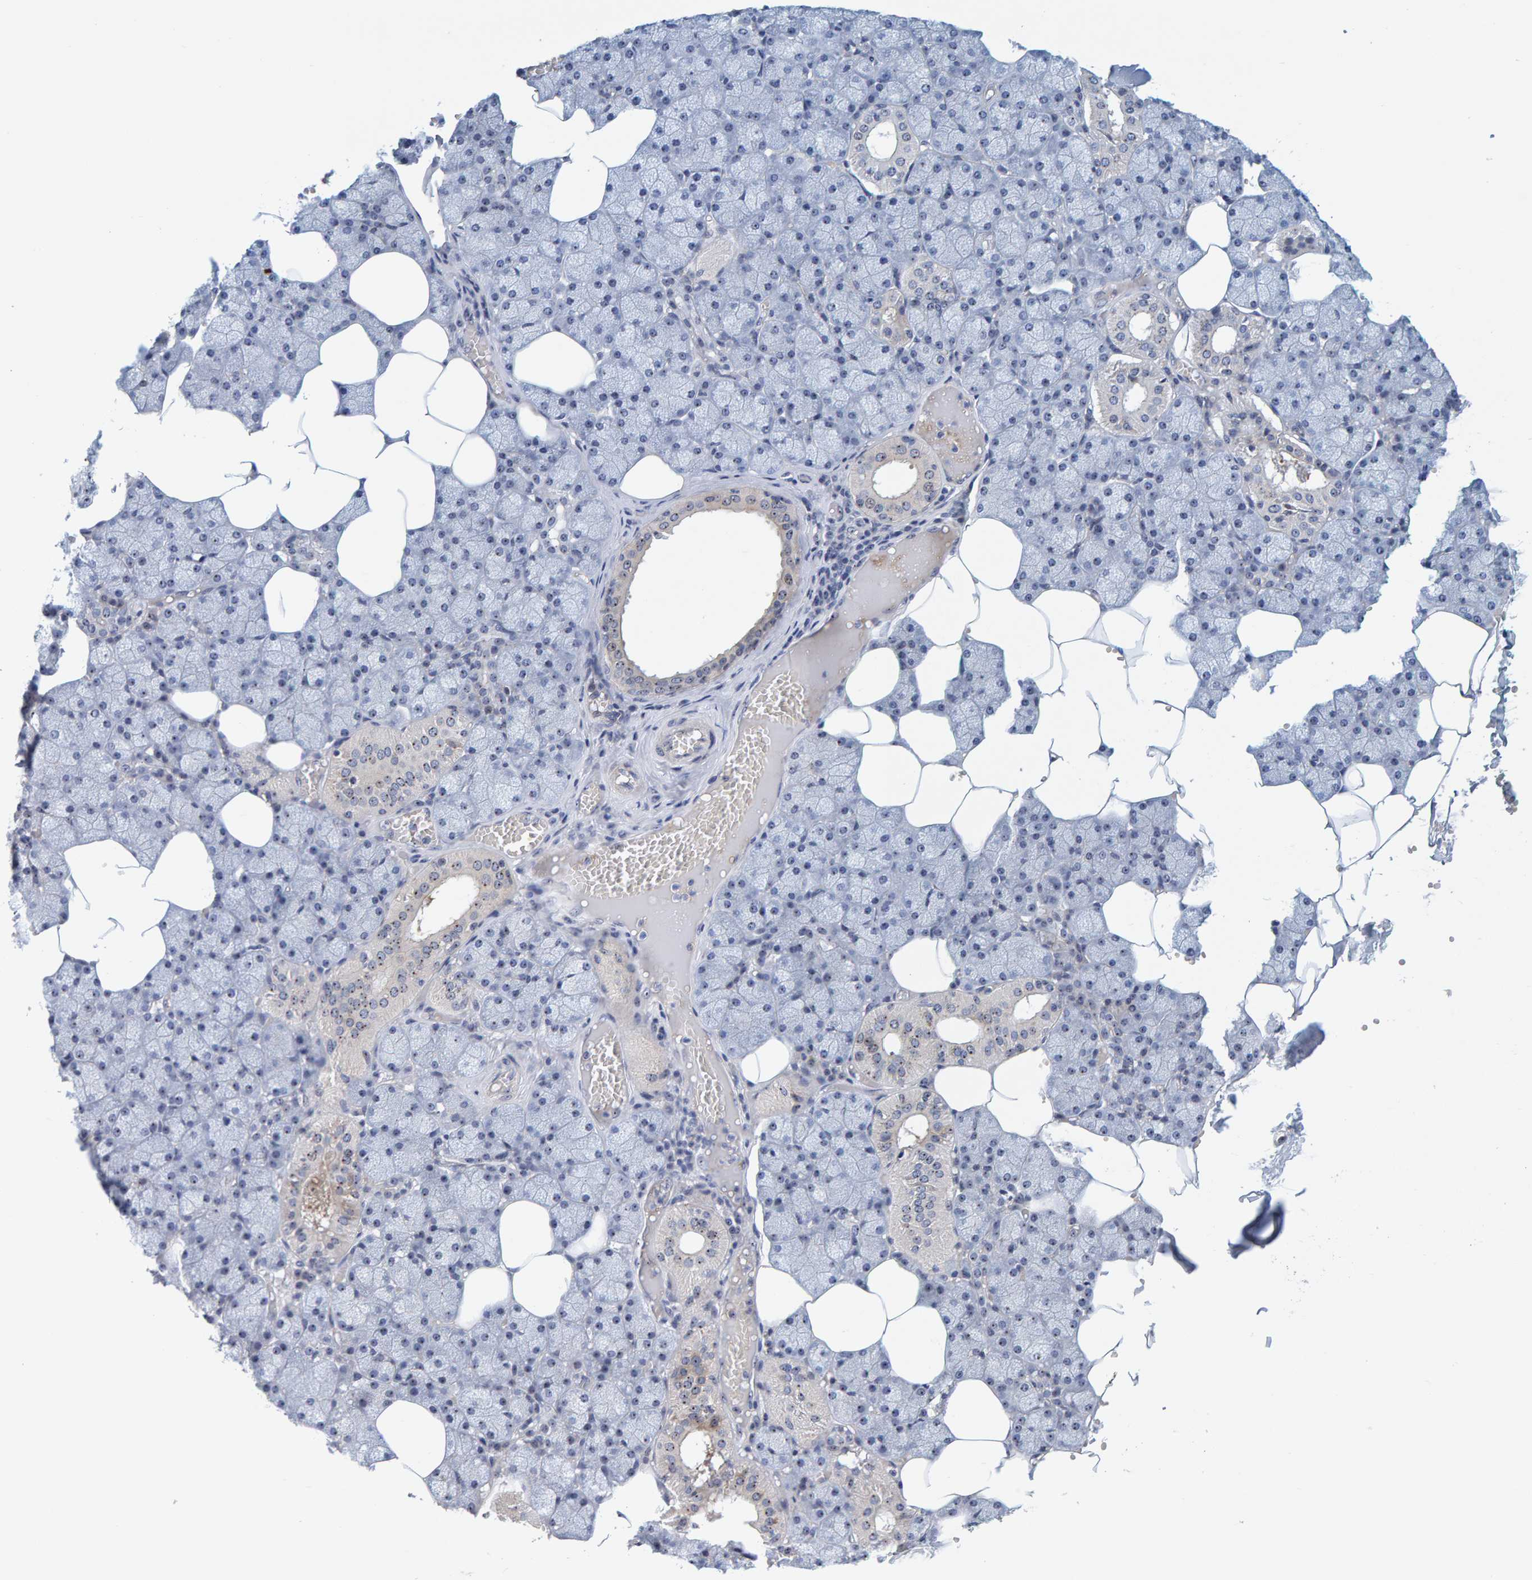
{"staining": {"intensity": "moderate", "quantity": "25%-75%", "location": "cytoplasmic/membranous,nuclear"}, "tissue": "salivary gland", "cell_type": "Glandular cells", "image_type": "normal", "snomed": [{"axis": "morphology", "description": "Normal tissue, NOS"}, {"axis": "topography", "description": "Salivary gland"}], "caption": "DAB (3,3'-diaminobenzidine) immunohistochemical staining of normal salivary gland displays moderate cytoplasmic/membranous,nuclear protein expression in about 25%-75% of glandular cells.", "gene": "NOL11", "patient": {"sex": "male", "age": 62}}